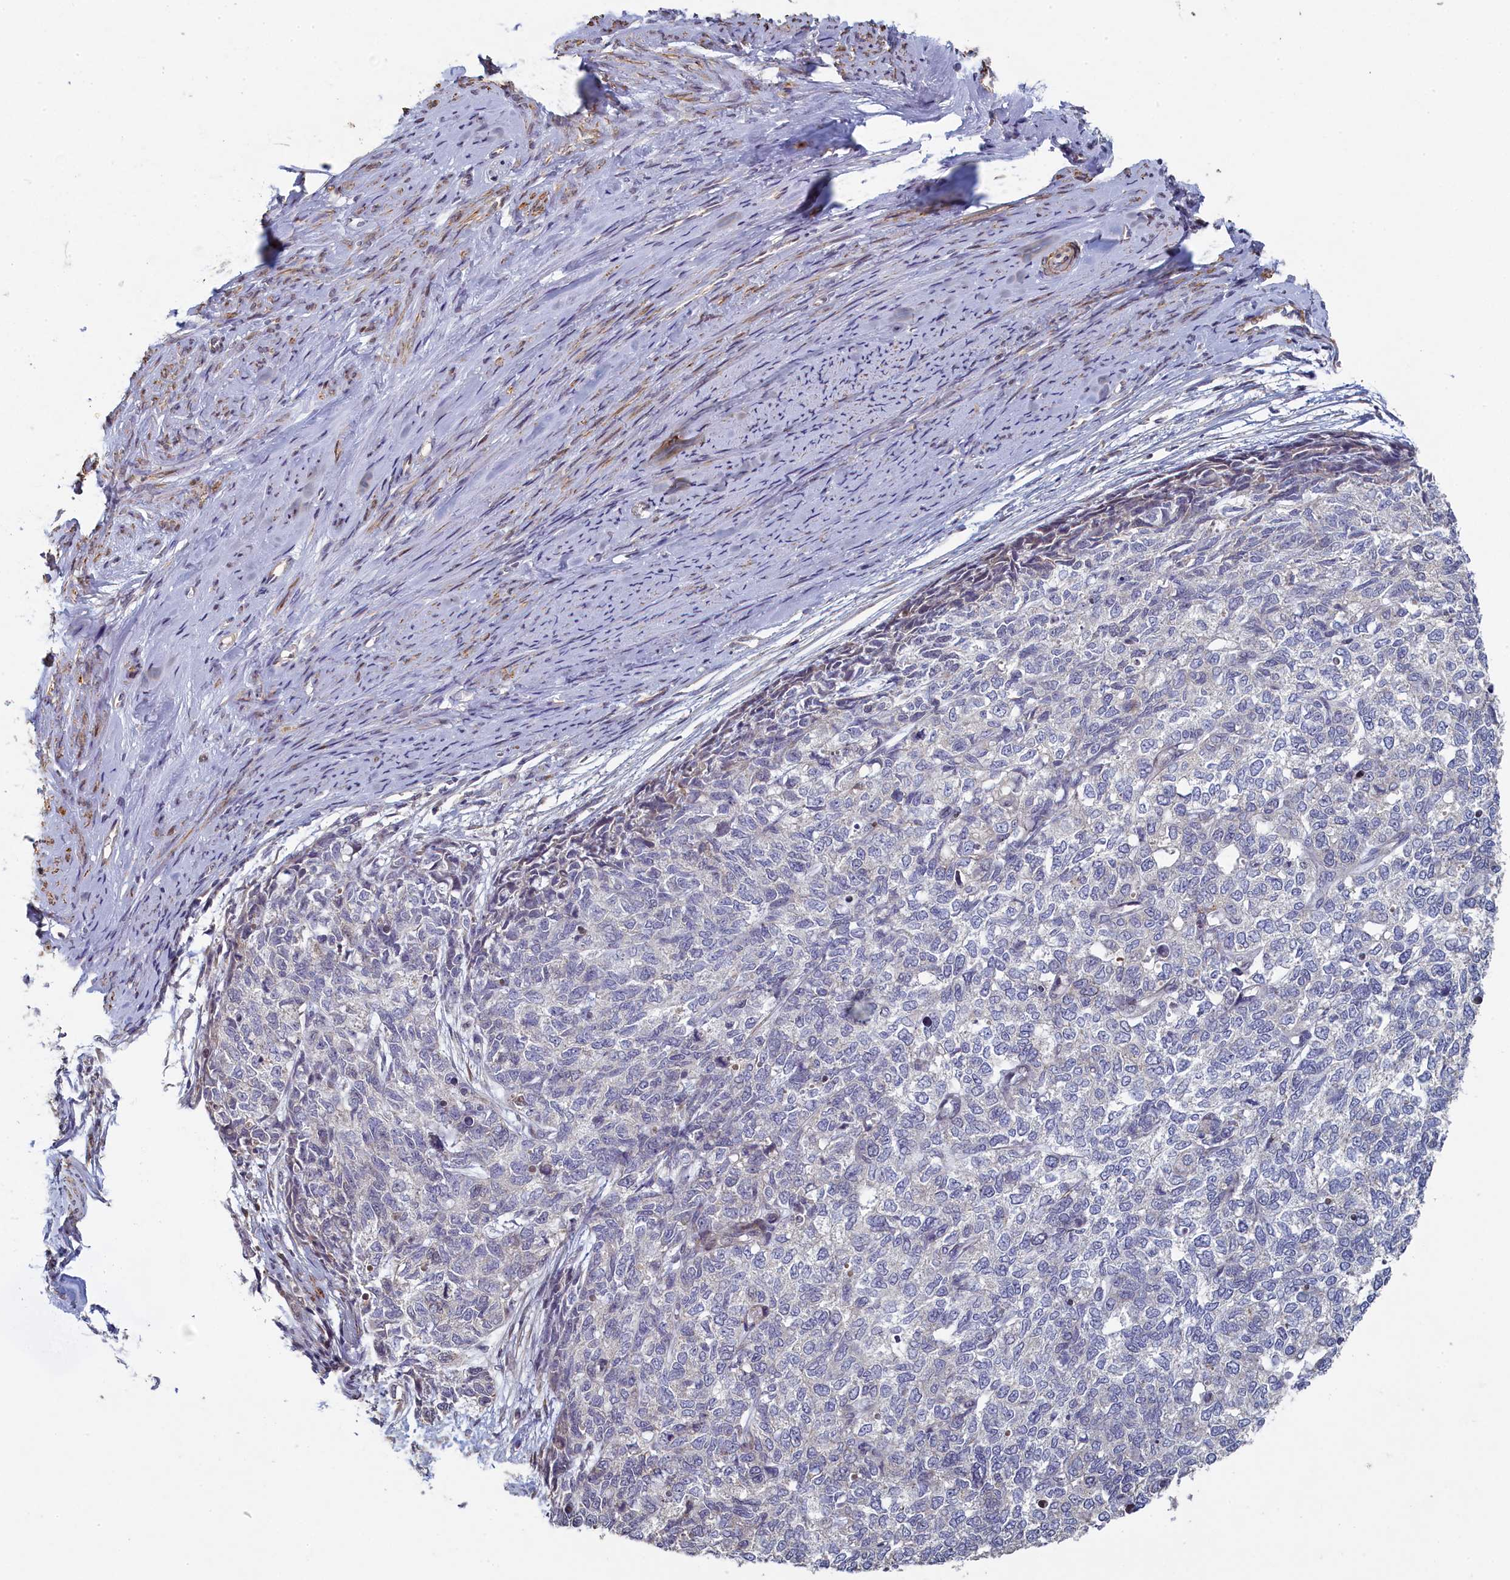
{"staining": {"intensity": "negative", "quantity": "none", "location": "none"}, "tissue": "cervical cancer", "cell_type": "Tumor cells", "image_type": "cancer", "snomed": [{"axis": "morphology", "description": "Squamous cell carcinoma, NOS"}, {"axis": "topography", "description": "Cervix"}], "caption": "Human cervical cancer (squamous cell carcinoma) stained for a protein using IHC demonstrates no positivity in tumor cells.", "gene": "DIXDC1", "patient": {"sex": "female", "age": 63}}